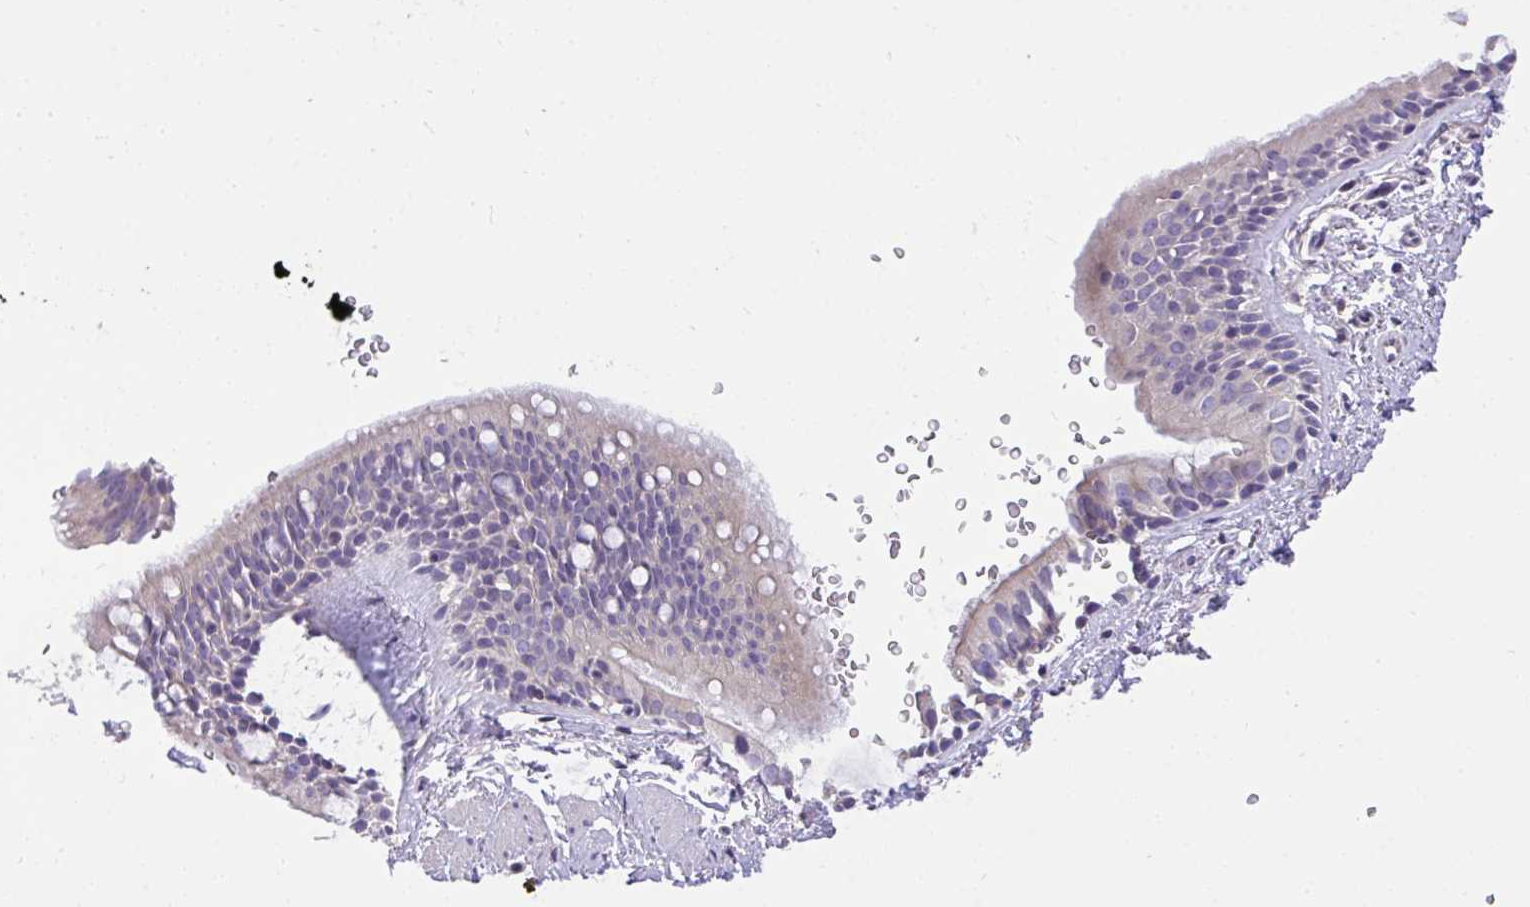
{"staining": {"intensity": "weak", "quantity": "<25%", "location": "cytoplasmic/membranous"}, "tissue": "bronchus", "cell_type": "Respiratory epithelial cells", "image_type": "normal", "snomed": [{"axis": "morphology", "description": "Normal tissue, NOS"}, {"axis": "topography", "description": "Lymph node"}, {"axis": "topography", "description": "Cartilage tissue"}, {"axis": "topography", "description": "Bronchus"}], "caption": "An IHC photomicrograph of benign bronchus is shown. There is no staining in respiratory epithelial cells of bronchus.", "gene": "TLN2", "patient": {"sex": "female", "age": 70}}